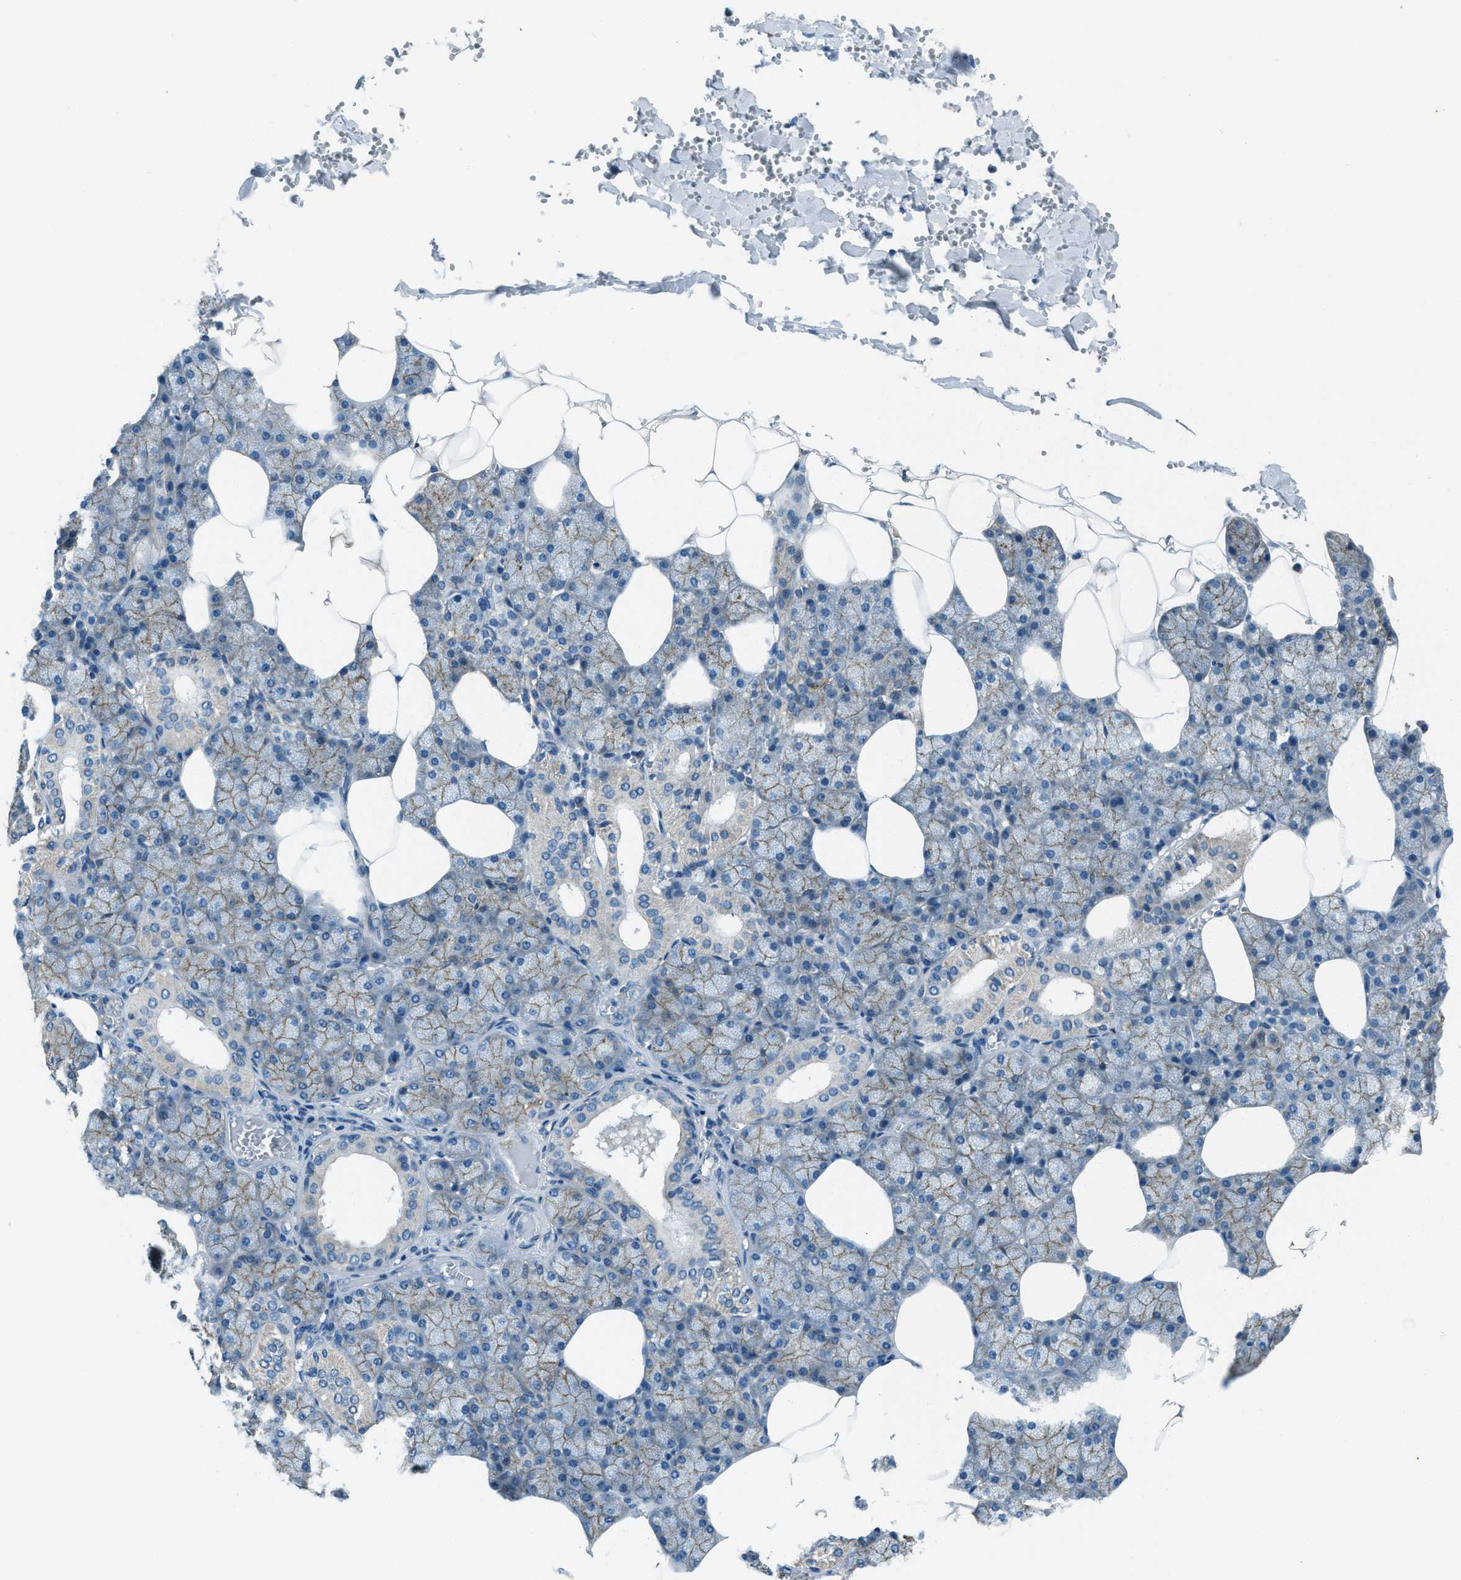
{"staining": {"intensity": "moderate", "quantity": "25%-75%", "location": "cytoplasmic/membranous"}, "tissue": "salivary gland", "cell_type": "Glandular cells", "image_type": "normal", "snomed": [{"axis": "morphology", "description": "Normal tissue, NOS"}, {"axis": "topography", "description": "Salivary gland"}], "caption": "Benign salivary gland demonstrates moderate cytoplasmic/membranous expression in about 25%-75% of glandular cells (DAB IHC, brown staining for protein, blue staining for nuclei)..", "gene": "SVIL", "patient": {"sex": "male", "age": 62}}